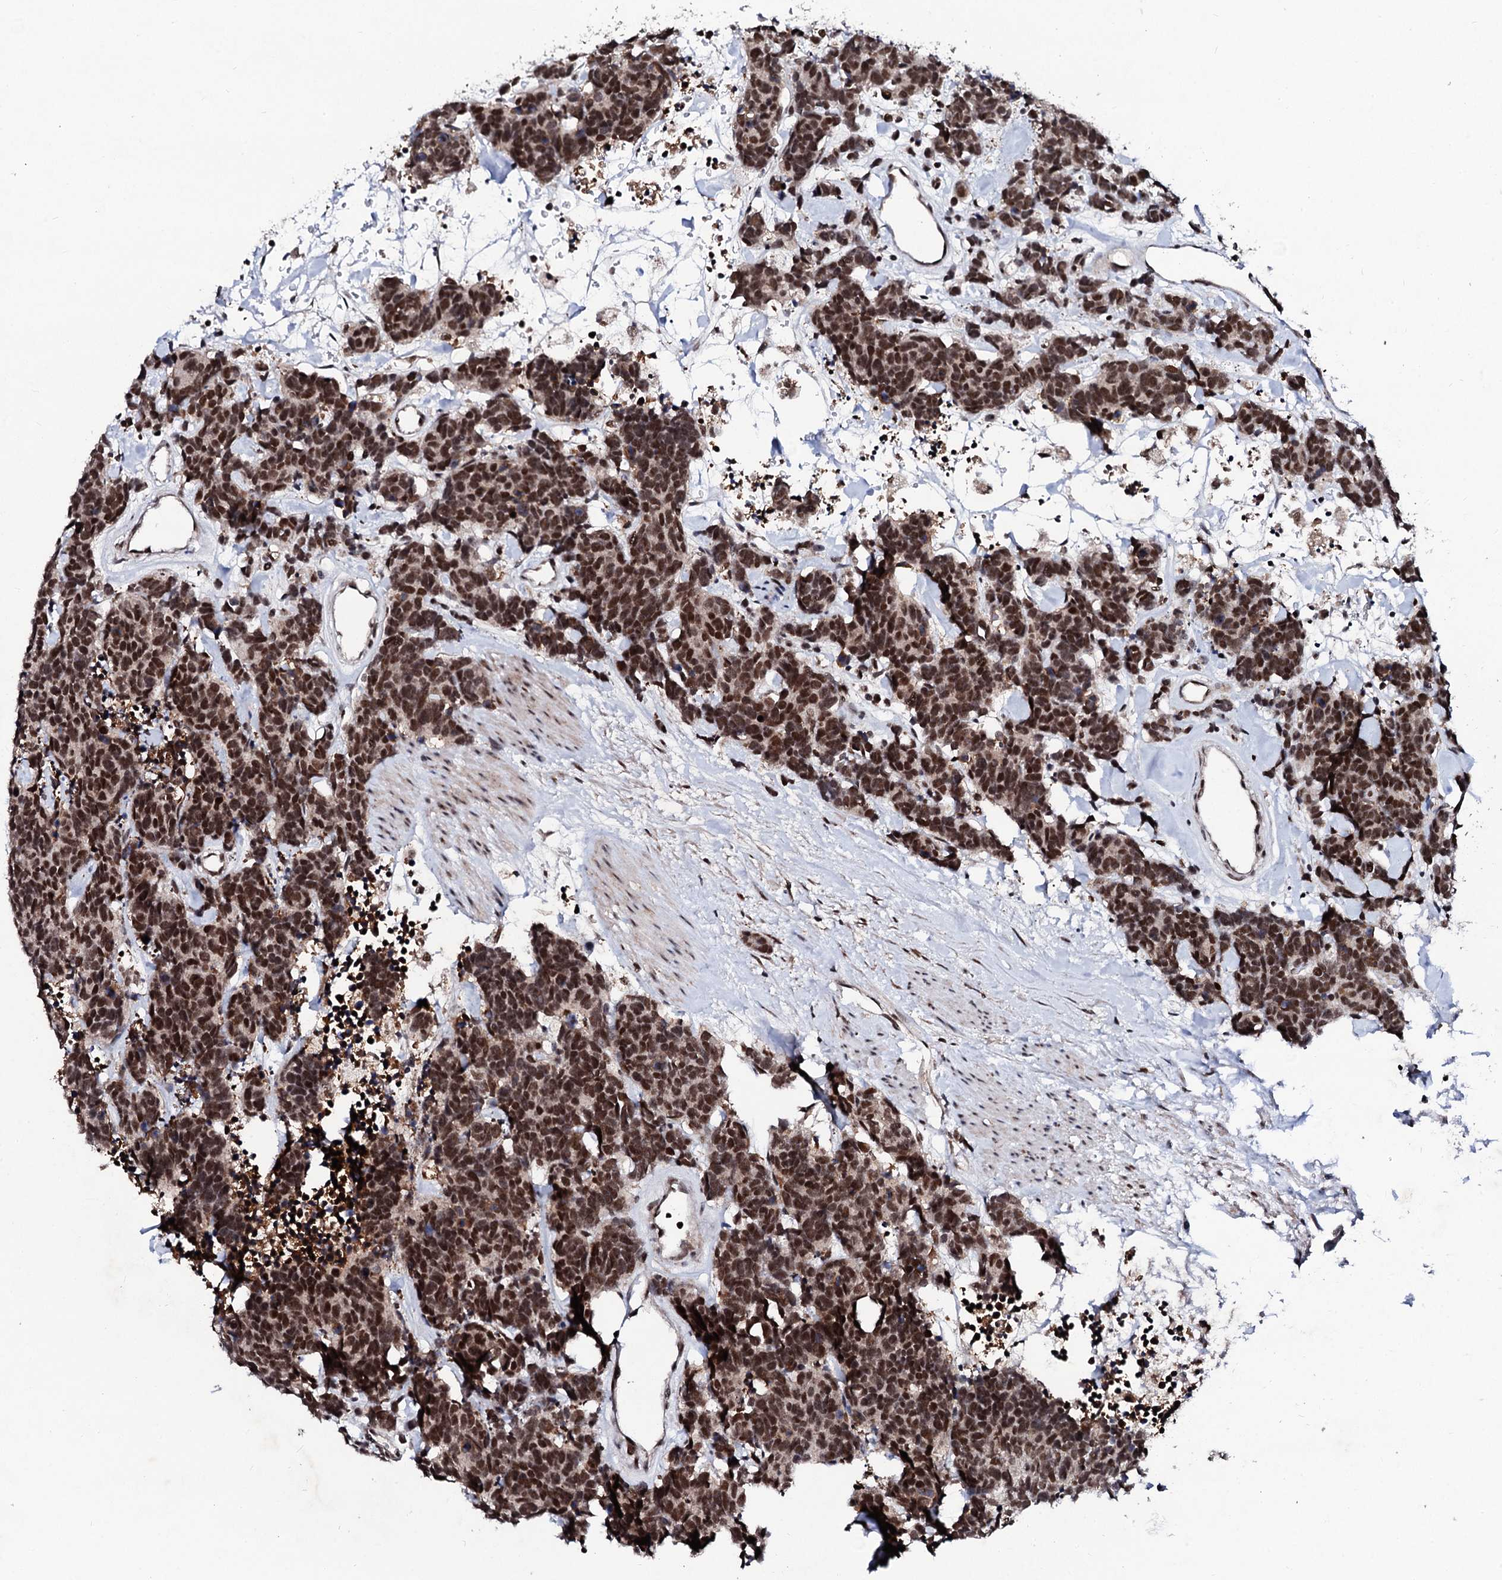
{"staining": {"intensity": "strong", "quantity": ">75%", "location": "nuclear"}, "tissue": "carcinoid", "cell_type": "Tumor cells", "image_type": "cancer", "snomed": [{"axis": "morphology", "description": "Carcinoma, NOS"}, {"axis": "morphology", "description": "Carcinoid, malignant, NOS"}, {"axis": "topography", "description": "Urinary bladder"}], "caption": "Immunohistochemistry (IHC) histopathology image of neoplastic tissue: carcinoid stained using immunohistochemistry (IHC) reveals high levels of strong protein expression localized specifically in the nuclear of tumor cells, appearing as a nuclear brown color.", "gene": "CSTF3", "patient": {"sex": "male", "age": 57}}